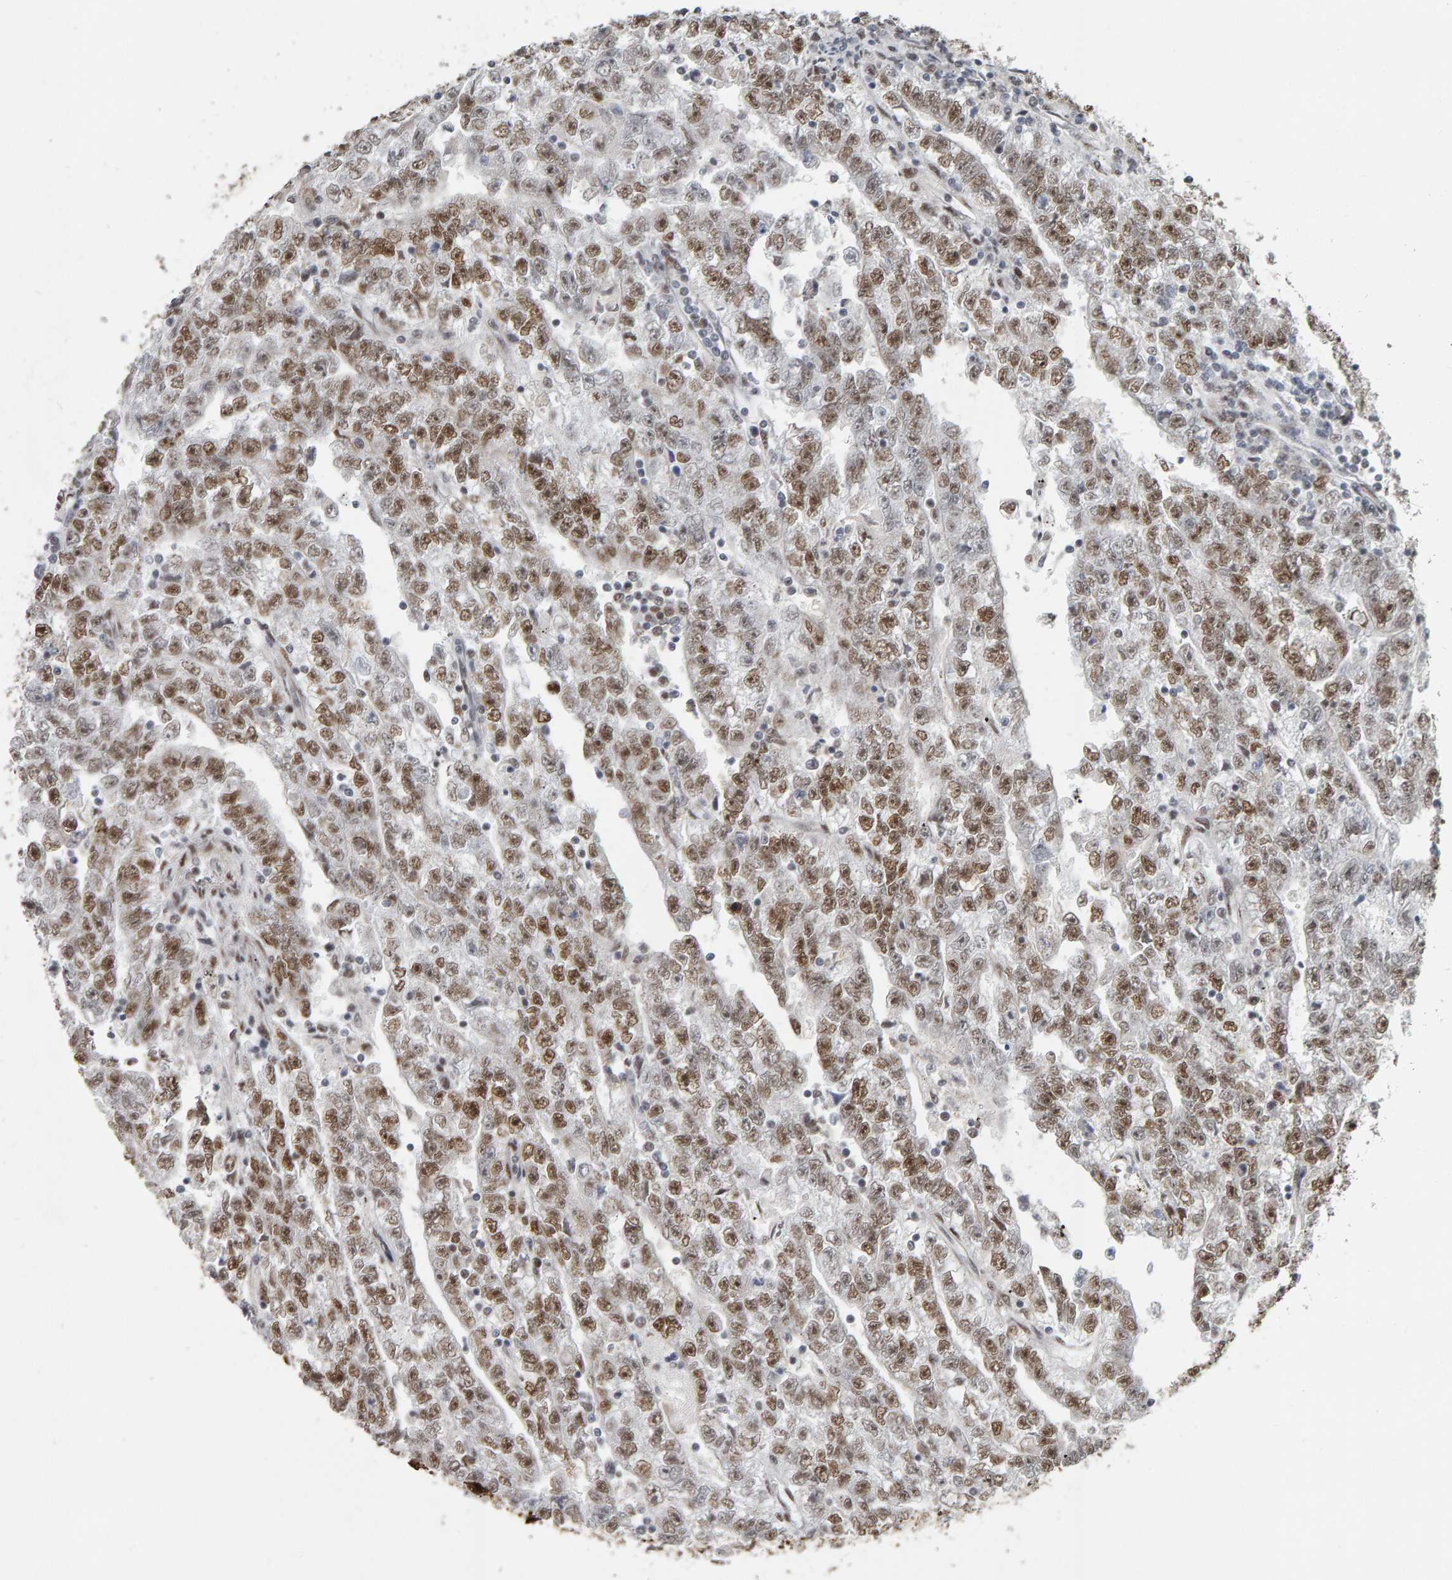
{"staining": {"intensity": "moderate", "quantity": ">75%", "location": "nuclear"}, "tissue": "testis cancer", "cell_type": "Tumor cells", "image_type": "cancer", "snomed": [{"axis": "morphology", "description": "Carcinoma, Embryonal, NOS"}, {"axis": "topography", "description": "Testis"}], "caption": "Testis embryonal carcinoma tissue exhibits moderate nuclear staining in about >75% of tumor cells The staining was performed using DAB, with brown indicating positive protein expression. Nuclei are stained blue with hematoxylin.", "gene": "ATF7IP", "patient": {"sex": "male", "age": 25}}